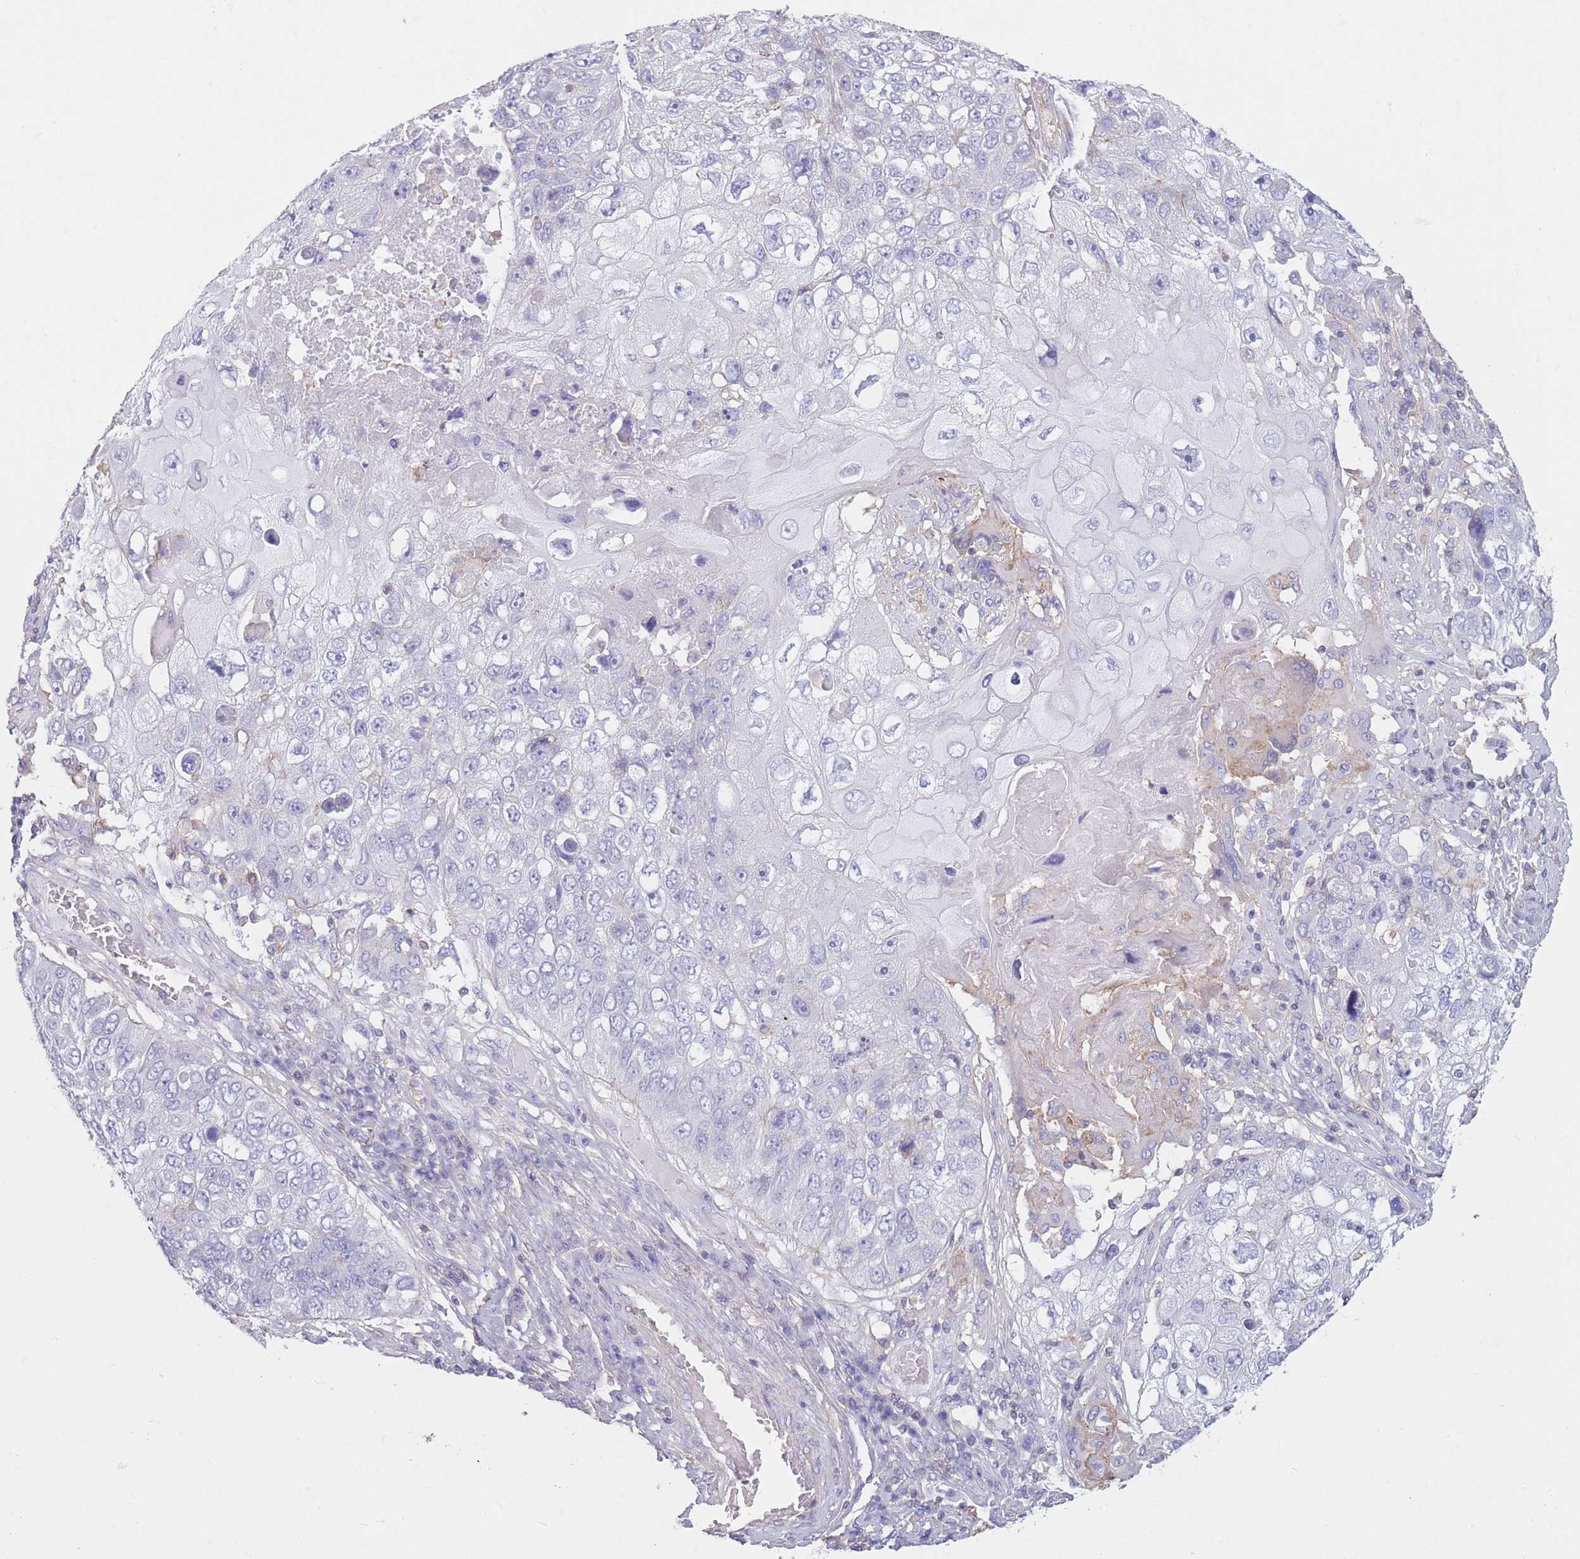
{"staining": {"intensity": "negative", "quantity": "none", "location": "none"}, "tissue": "lung cancer", "cell_type": "Tumor cells", "image_type": "cancer", "snomed": [{"axis": "morphology", "description": "Squamous cell carcinoma, NOS"}, {"axis": "topography", "description": "Lung"}], "caption": "Immunohistochemistry of human lung cancer (squamous cell carcinoma) demonstrates no positivity in tumor cells. (DAB (3,3'-diaminobenzidine) IHC with hematoxylin counter stain).", "gene": "PDHA1", "patient": {"sex": "male", "age": 61}}